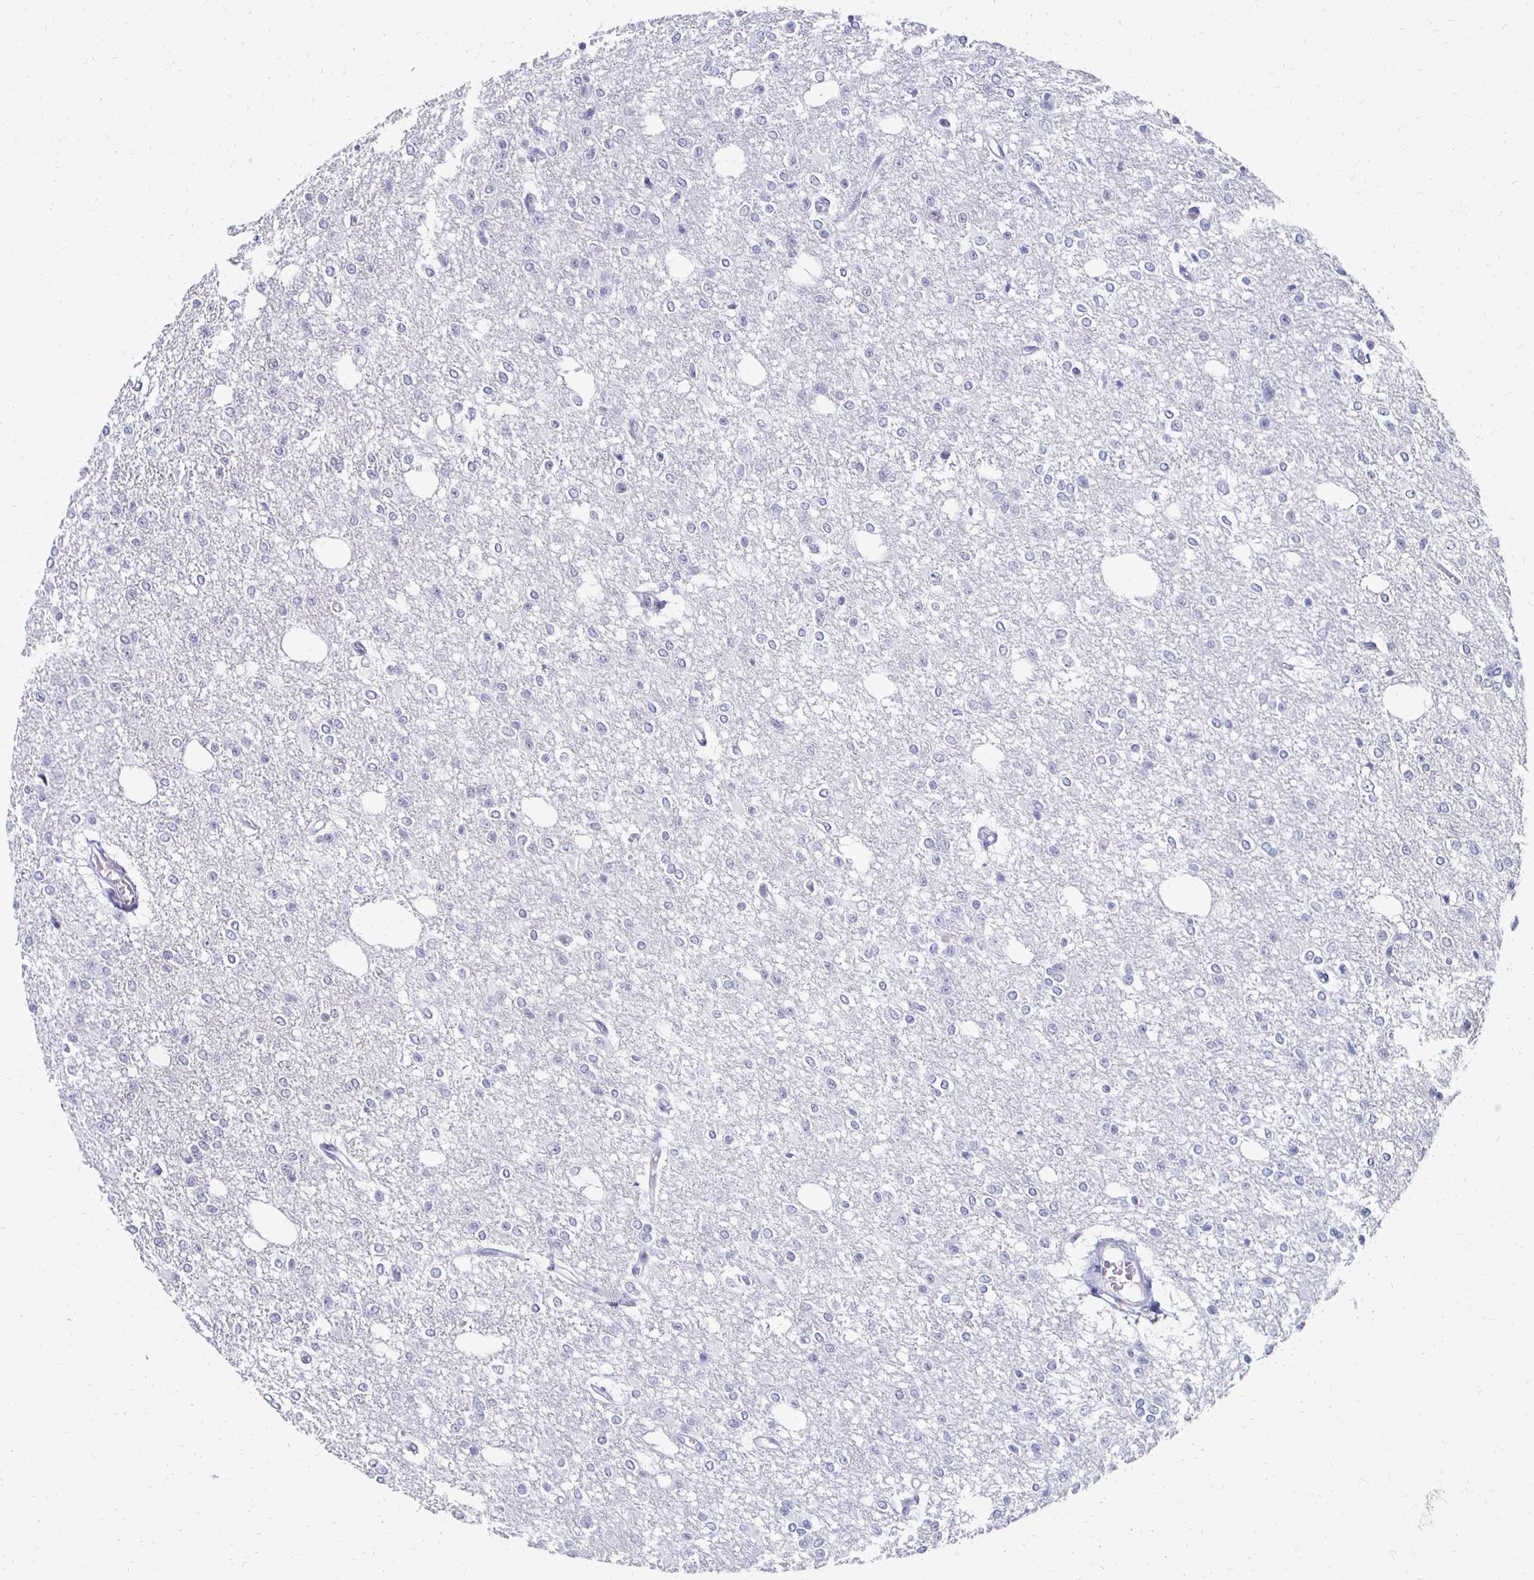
{"staining": {"intensity": "negative", "quantity": "none", "location": "none"}, "tissue": "glioma", "cell_type": "Tumor cells", "image_type": "cancer", "snomed": [{"axis": "morphology", "description": "Glioma, malignant, Low grade"}, {"axis": "topography", "description": "Brain"}], "caption": "Immunohistochemical staining of human malignant low-grade glioma reveals no significant positivity in tumor cells. Nuclei are stained in blue.", "gene": "CXCR2", "patient": {"sex": "male", "age": 26}}